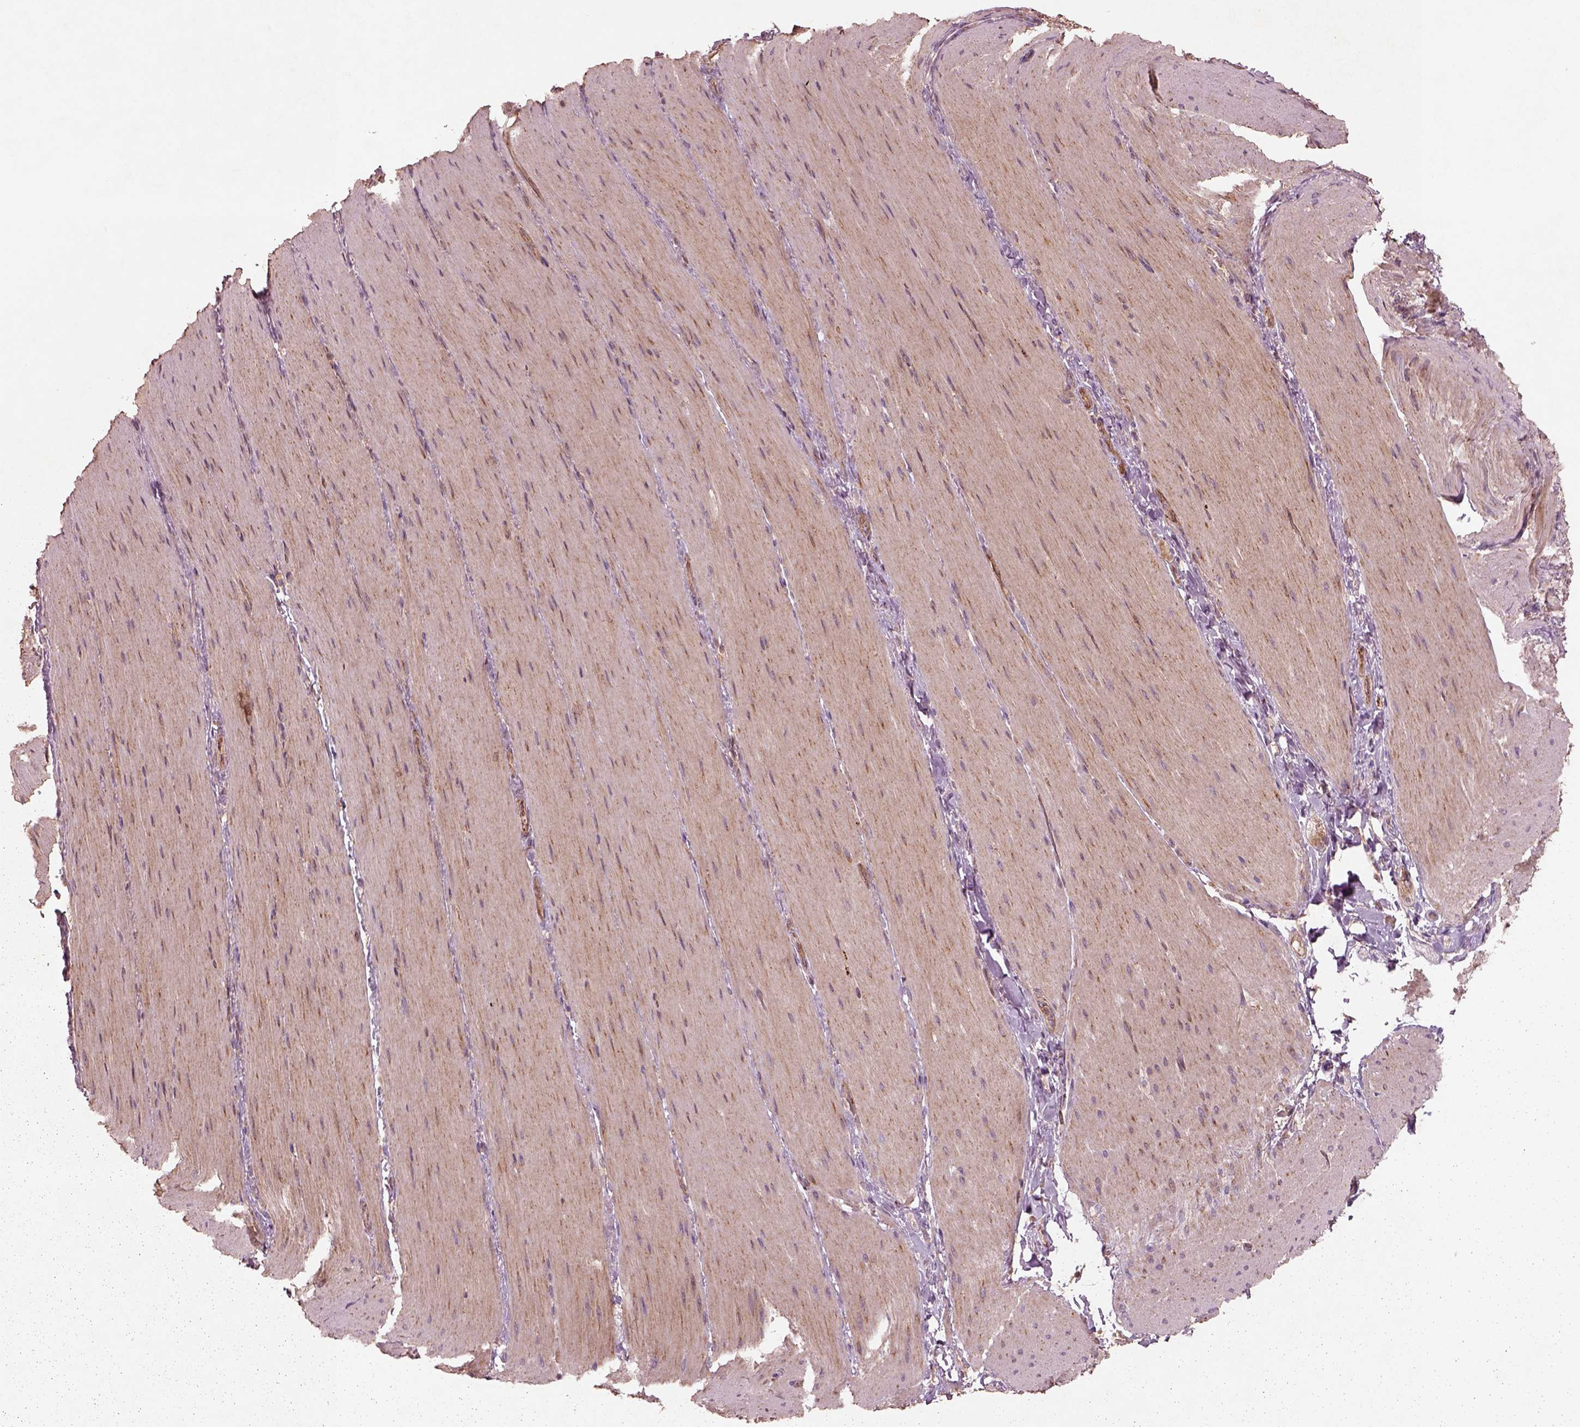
{"staining": {"intensity": "weak", "quantity": ">75%", "location": "cytoplasmic/membranous"}, "tissue": "smooth muscle", "cell_type": "Smooth muscle cells", "image_type": "normal", "snomed": [{"axis": "morphology", "description": "Normal tissue, NOS"}, {"axis": "topography", "description": "Smooth muscle"}, {"axis": "topography", "description": "Colon"}], "caption": "This is an image of immunohistochemistry staining of benign smooth muscle, which shows weak expression in the cytoplasmic/membranous of smooth muscle cells.", "gene": "SLC25A31", "patient": {"sex": "male", "age": 73}}